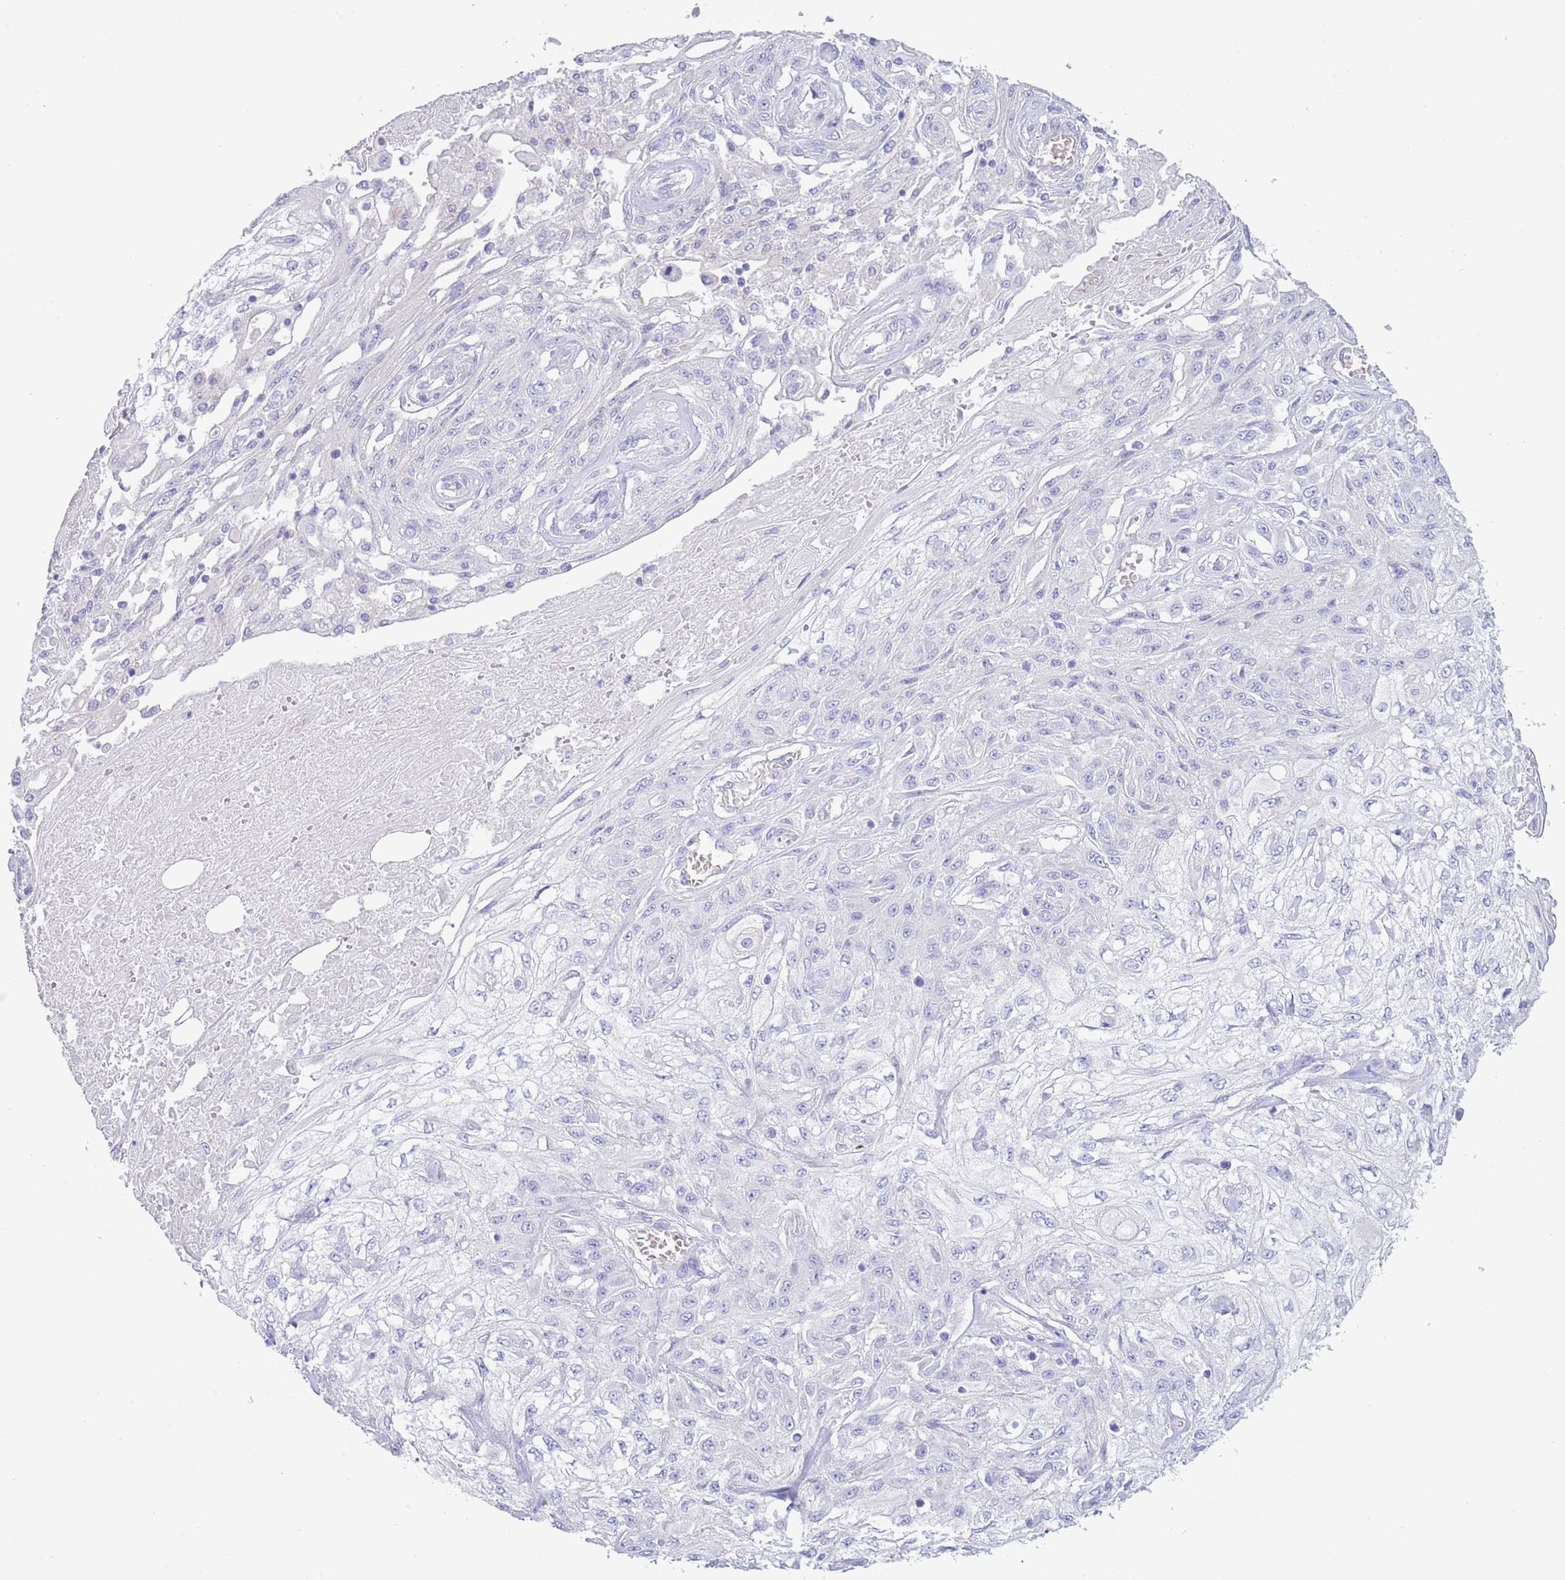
{"staining": {"intensity": "negative", "quantity": "none", "location": "none"}, "tissue": "skin cancer", "cell_type": "Tumor cells", "image_type": "cancer", "snomed": [{"axis": "morphology", "description": "Squamous cell carcinoma, NOS"}, {"axis": "morphology", "description": "Squamous cell carcinoma, metastatic, NOS"}, {"axis": "topography", "description": "Skin"}, {"axis": "topography", "description": "Lymph node"}], "caption": "Protein analysis of skin squamous cell carcinoma demonstrates no significant positivity in tumor cells.", "gene": "ACR", "patient": {"sex": "male", "age": 75}}